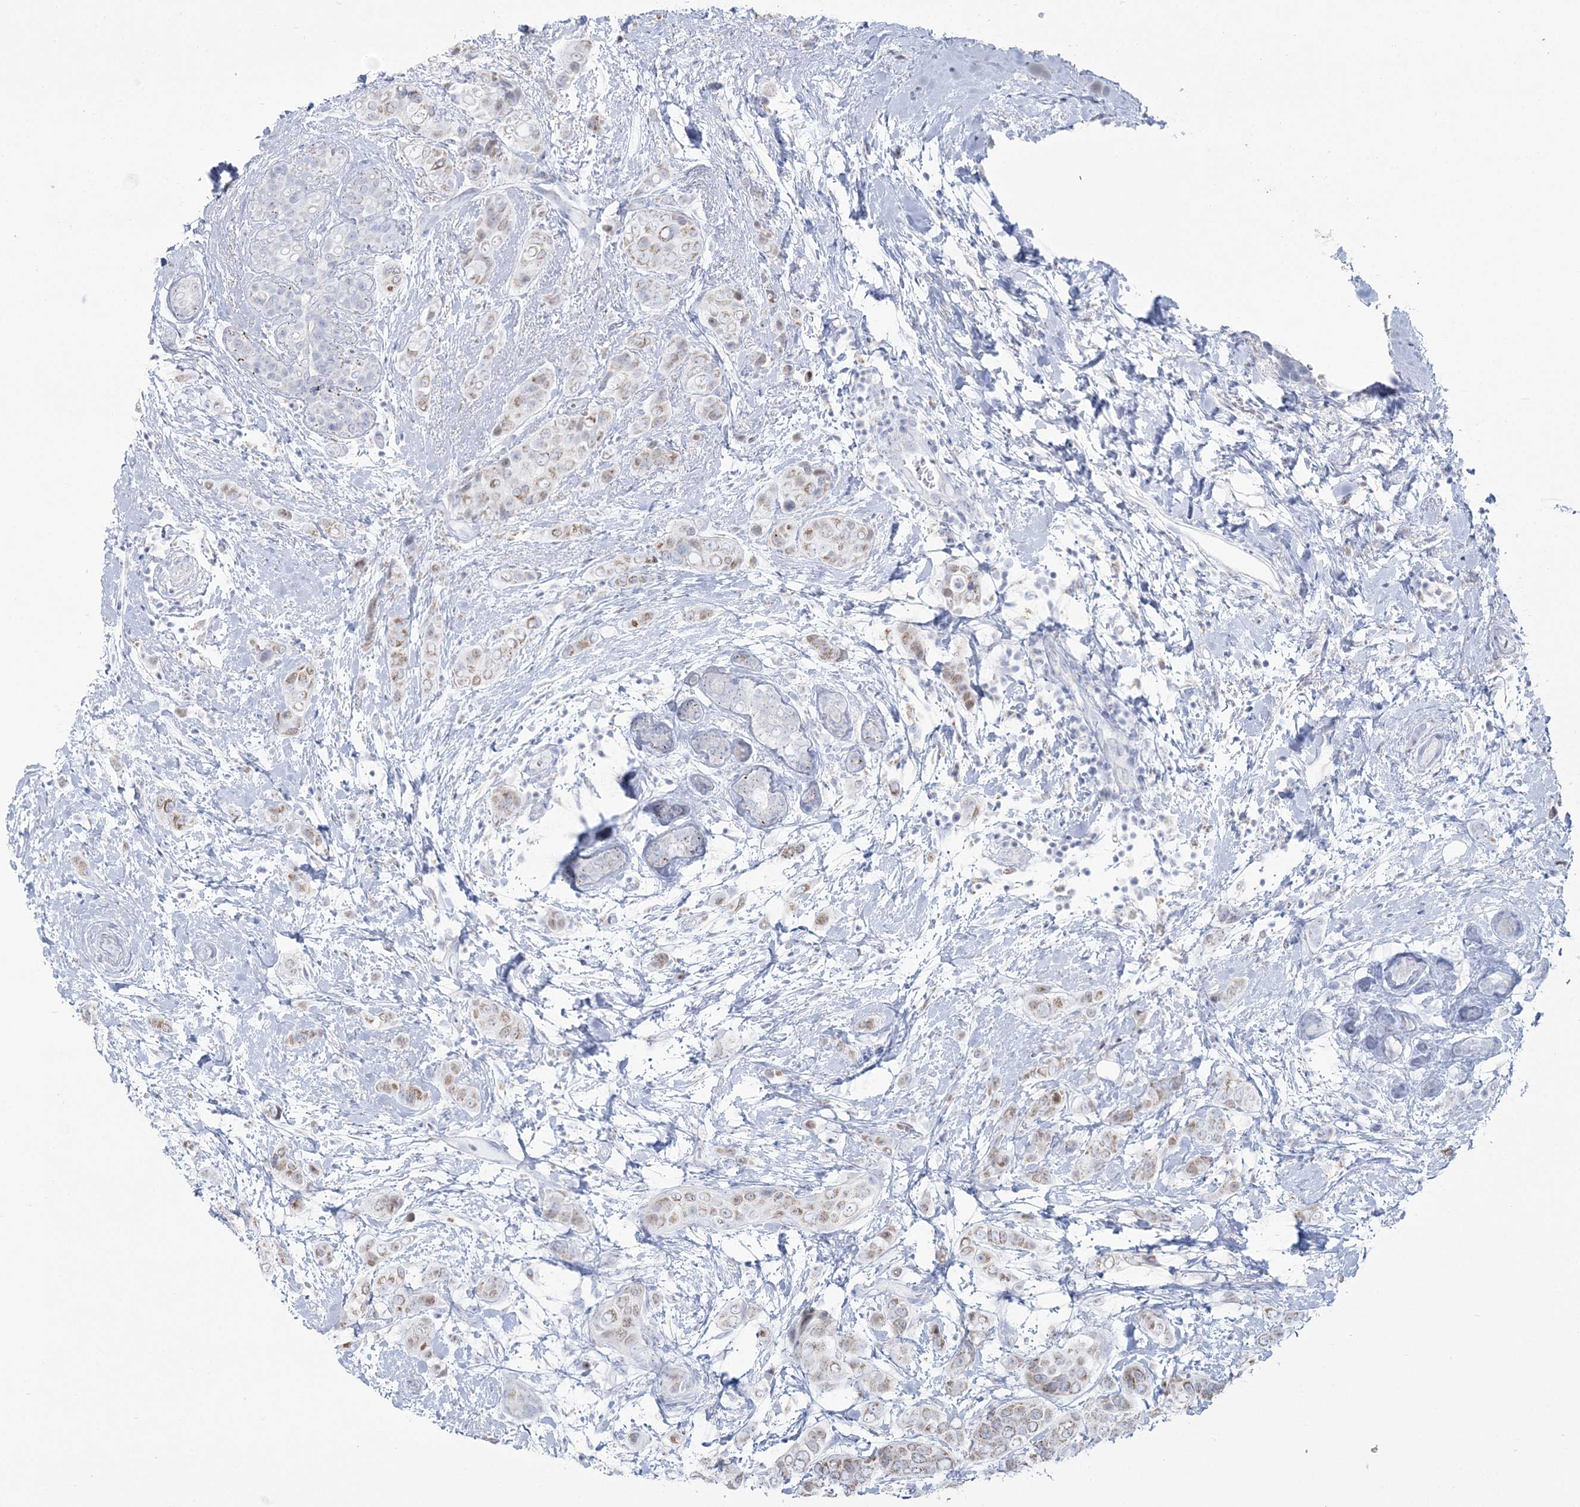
{"staining": {"intensity": "weak", "quantity": "25%-75%", "location": "nuclear"}, "tissue": "breast cancer", "cell_type": "Tumor cells", "image_type": "cancer", "snomed": [{"axis": "morphology", "description": "Lobular carcinoma"}, {"axis": "topography", "description": "Breast"}], "caption": "Weak nuclear staining for a protein is seen in about 25%-75% of tumor cells of breast cancer using immunohistochemistry (IHC).", "gene": "ZNF843", "patient": {"sex": "female", "age": 51}}